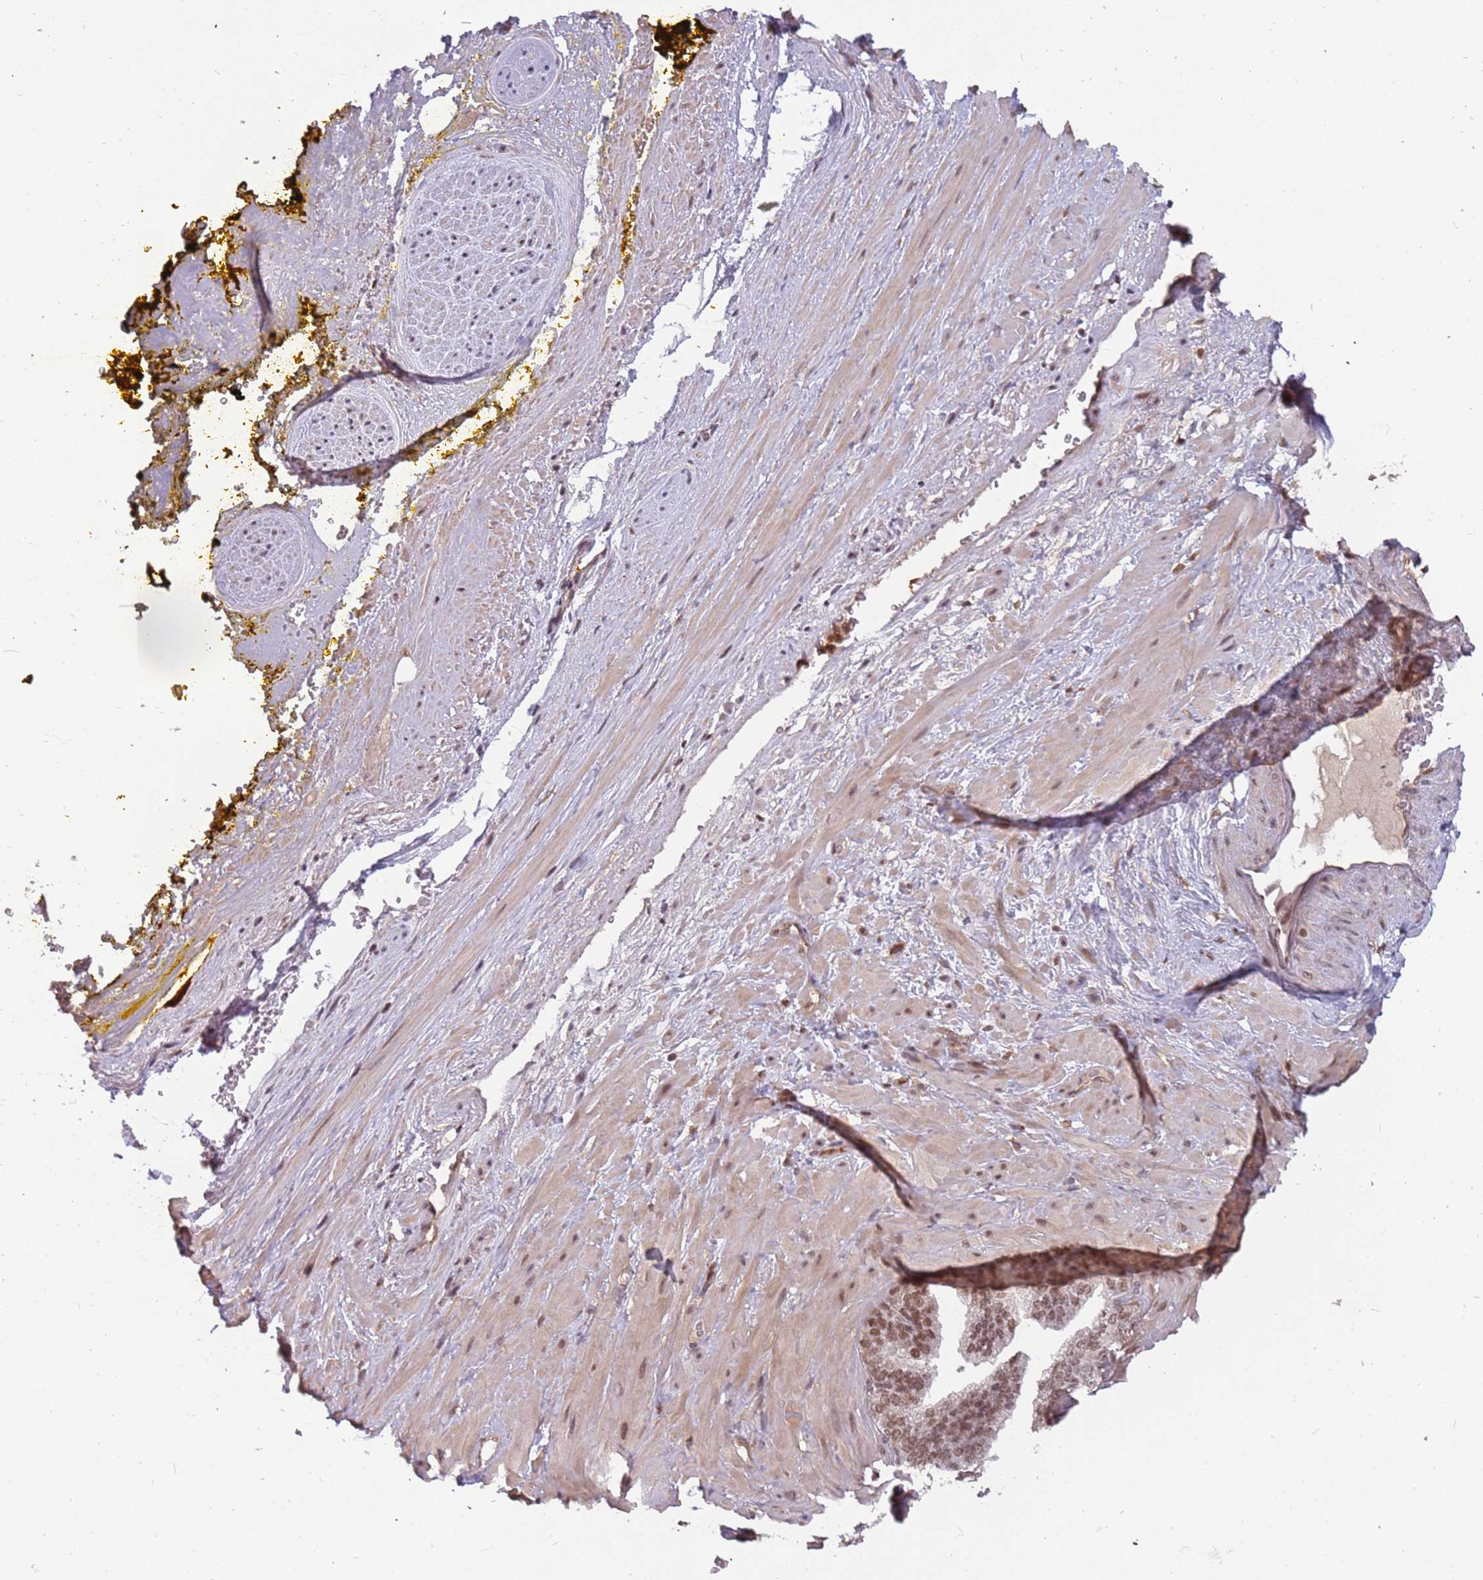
{"staining": {"intensity": "weak", "quantity": ">75%", "location": "nuclear"}, "tissue": "soft tissue", "cell_type": "Fibroblasts", "image_type": "normal", "snomed": [{"axis": "morphology", "description": "Normal tissue, NOS"}, {"axis": "morphology", "description": "Adenocarcinoma, Low grade"}, {"axis": "topography", "description": "Prostate"}, {"axis": "topography", "description": "Peripheral nerve tissue"}], "caption": "High-magnification brightfield microscopy of unremarkable soft tissue stained with DAB (brown) and counterstained with hematoxylin (blue). fibroblasts exhibit weak nuclear staining is appreciated in approximately>75% of cells. (brown staining indicates protein expression, while blue staining denotes nuclei).", "gene": "GBP2", "patient": {"sex": "male", "age": 63}}